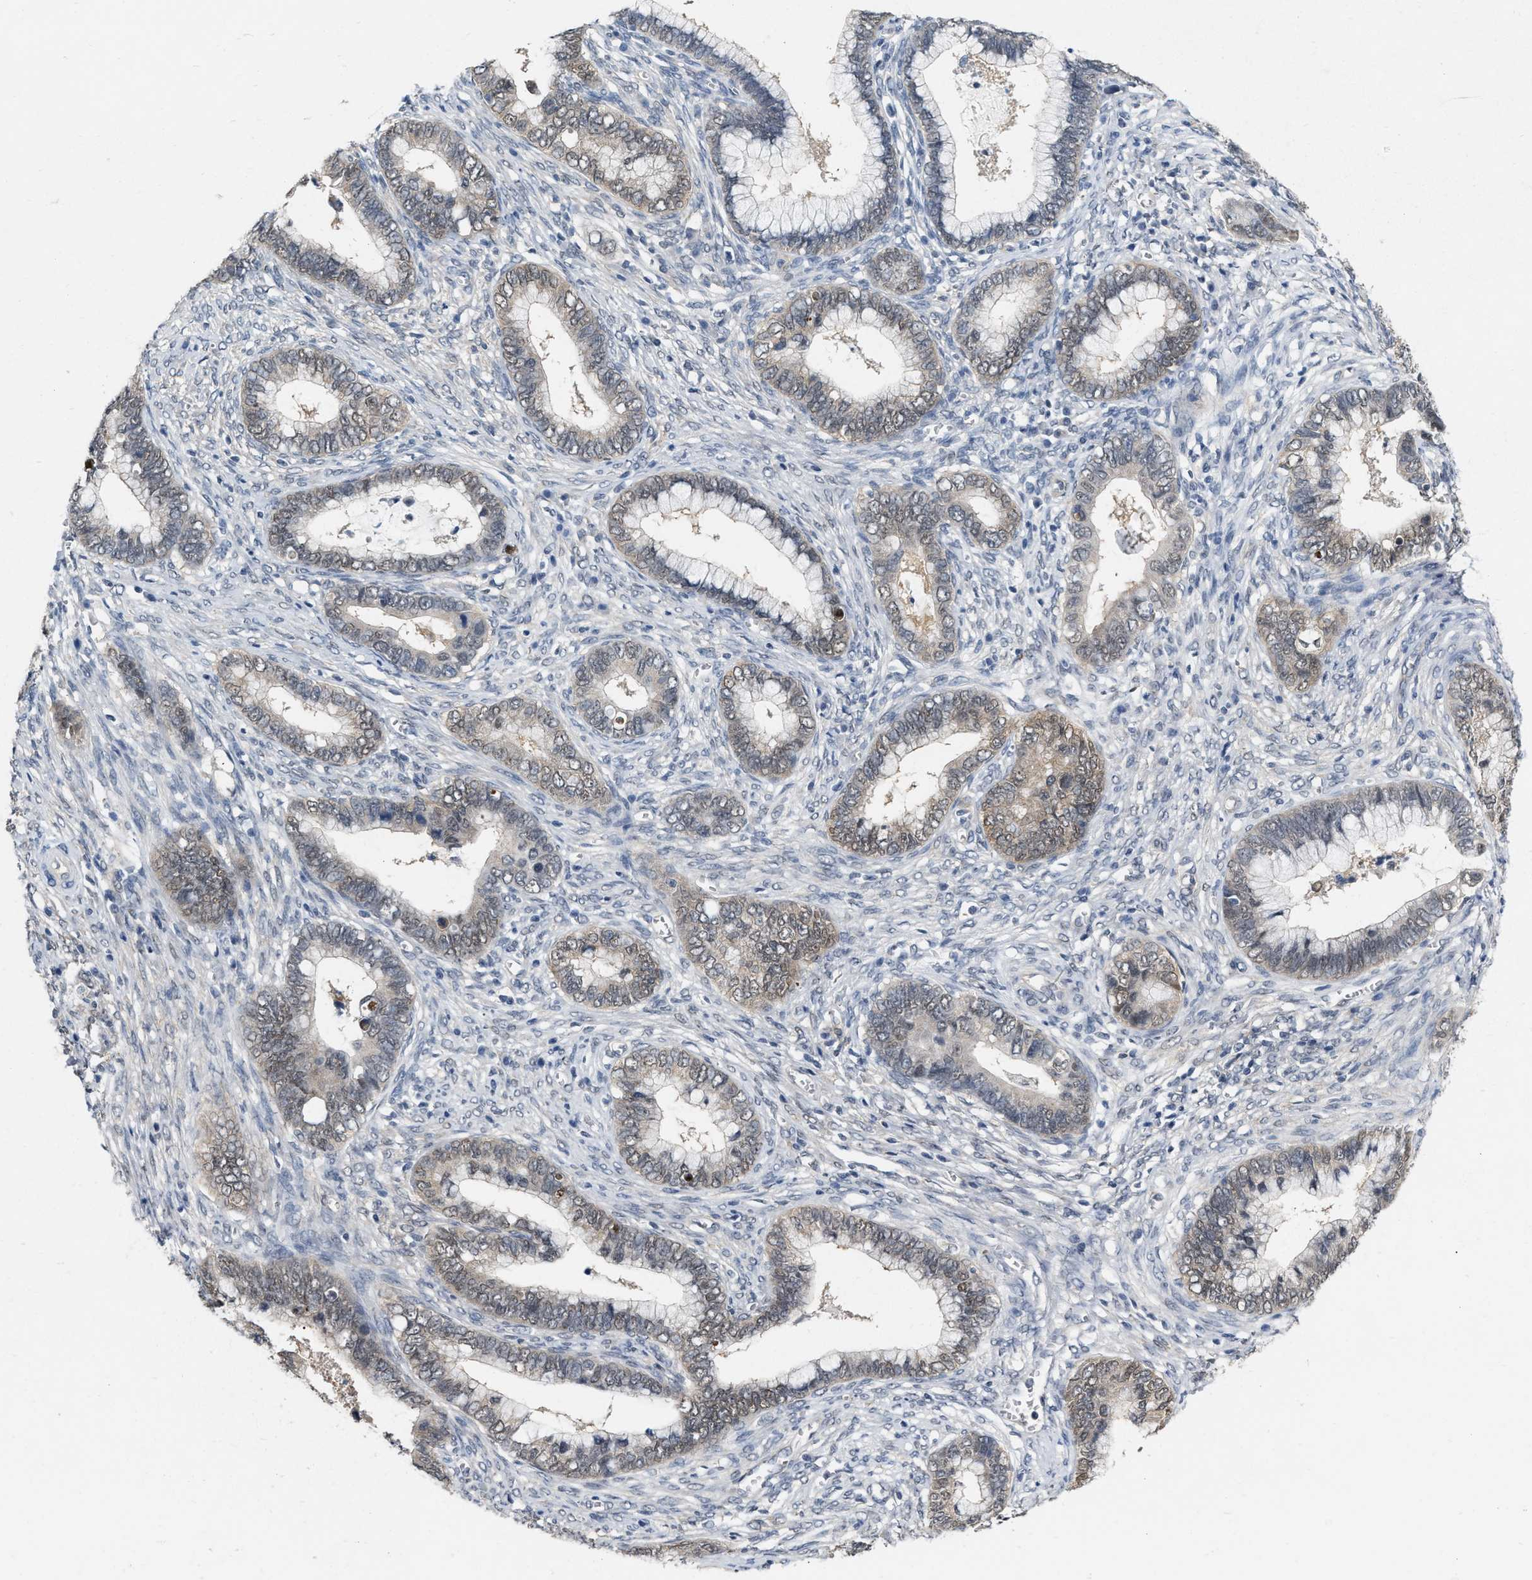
{"staining": {"intensity": "weak", "quantity": "25%-75%", "location": "cytoplasmic/membranous"}, "tissue": "cervical cancer", "cell_type": "Tumor cells", "image_type": "cancer", "snomed": [{"axis": "morphology", "description": "Adenocarcinoma, NOS"}, {"axis": "topography", "description": "Cervix"}], "caption": "Immunohistochemistry (IHC) of cervical cancer (adenocarcinoma) shows low levels of weak cytoplasmic/membranous expression in about 25%-75% of tumor cells.", "gene": "RUVBL1", "patient": {"sex": "female", "age": 44}}